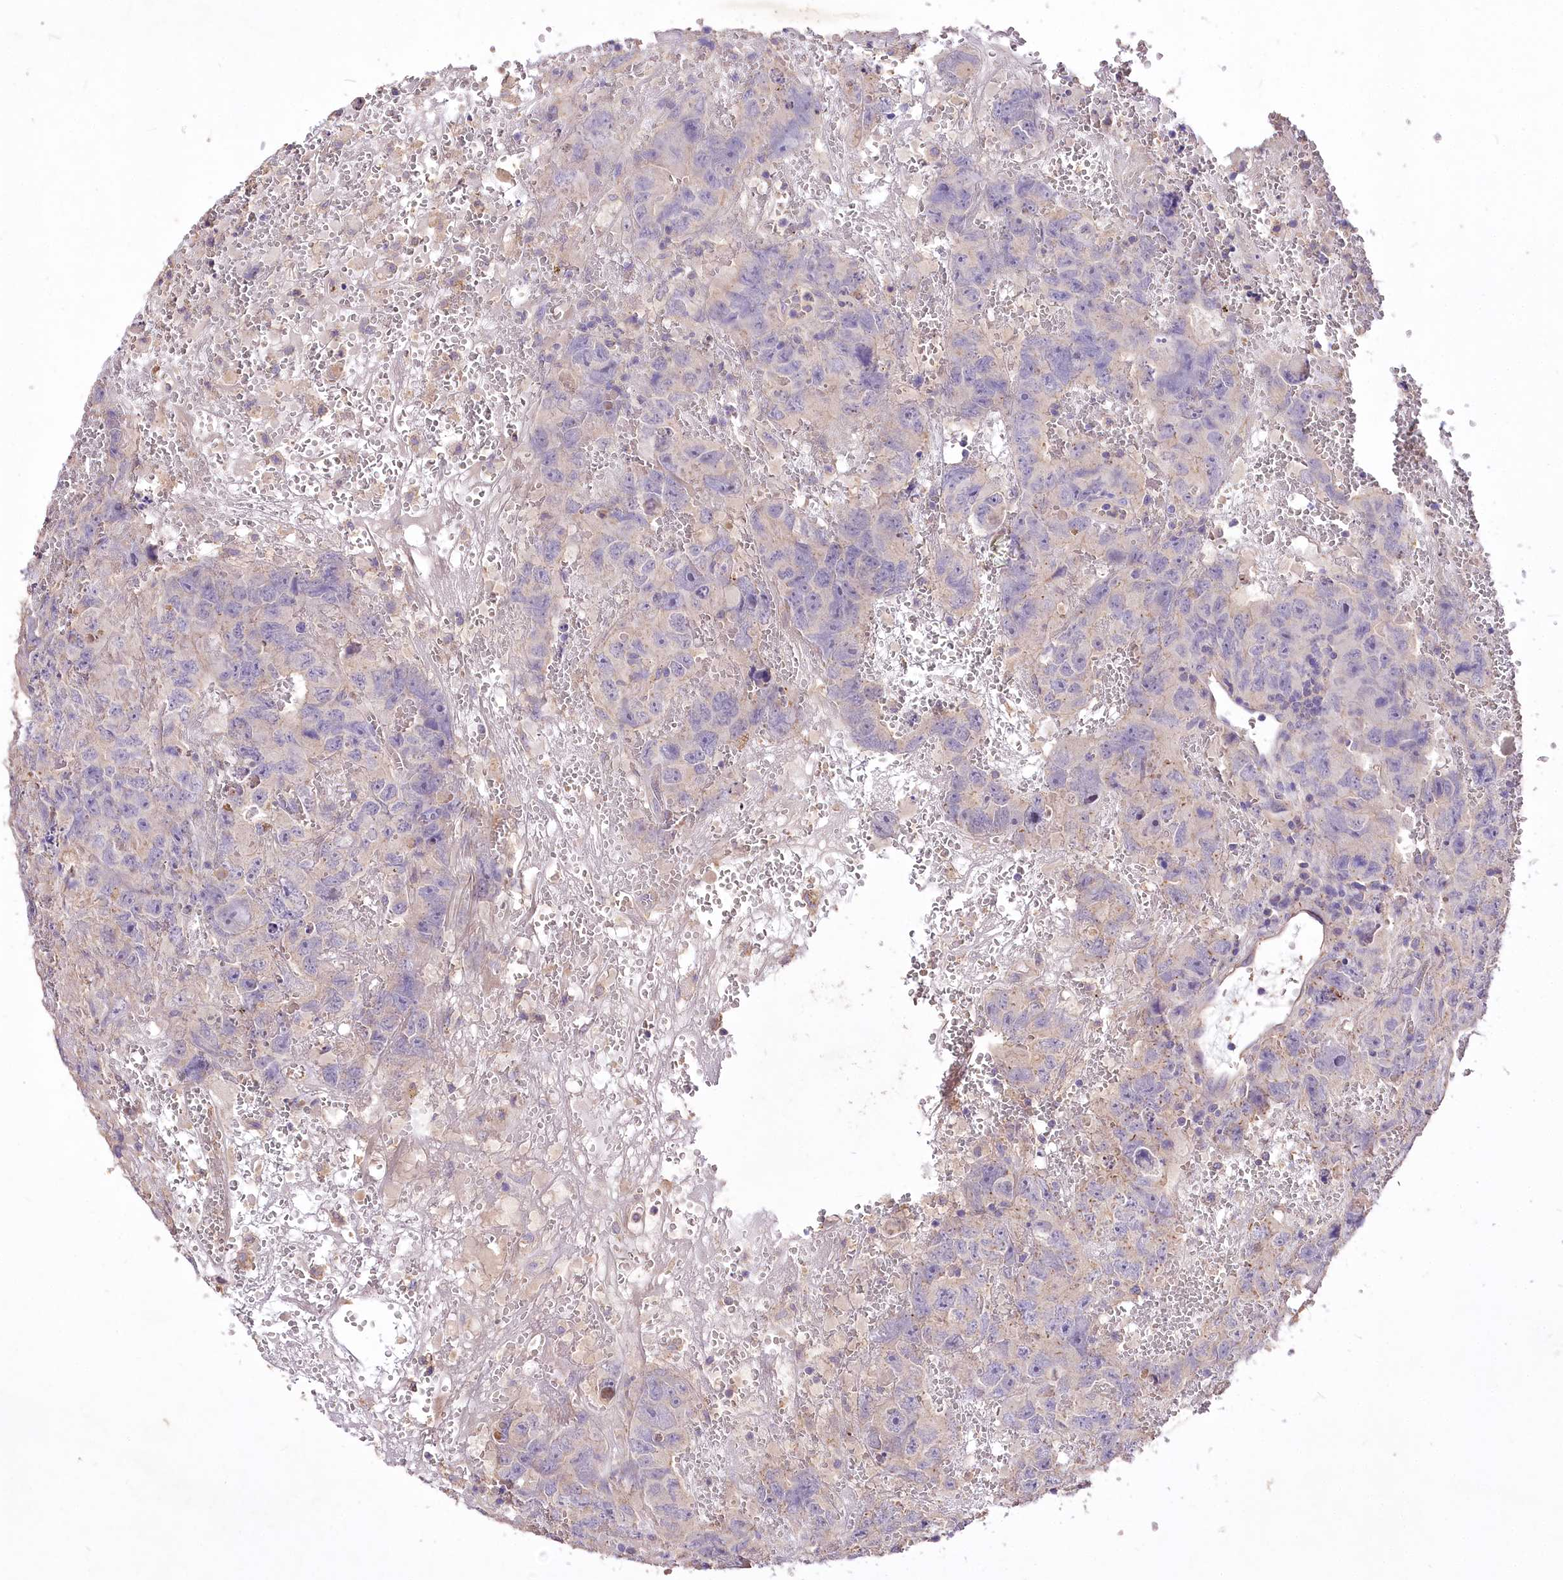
{"staining": {"intensity": "negative", "quantity": "none", "location": "none"}, "tissue": "testis cancer", "cell_type": "Tumor cells", "image_type": "cancer", "snomed": [{"axis": "morphology", "description": "Carcinoma, Embryonal, NOS"}, {"axis": "topography", "description": "Testis"}], "caption": "DAB immunohistochemical staining of embryonal carcinoma (testis) reveals no significant positivity in tumor cells.", "gene": "PCYOX1L", "patient": {"sex": "male", "age": 45}}